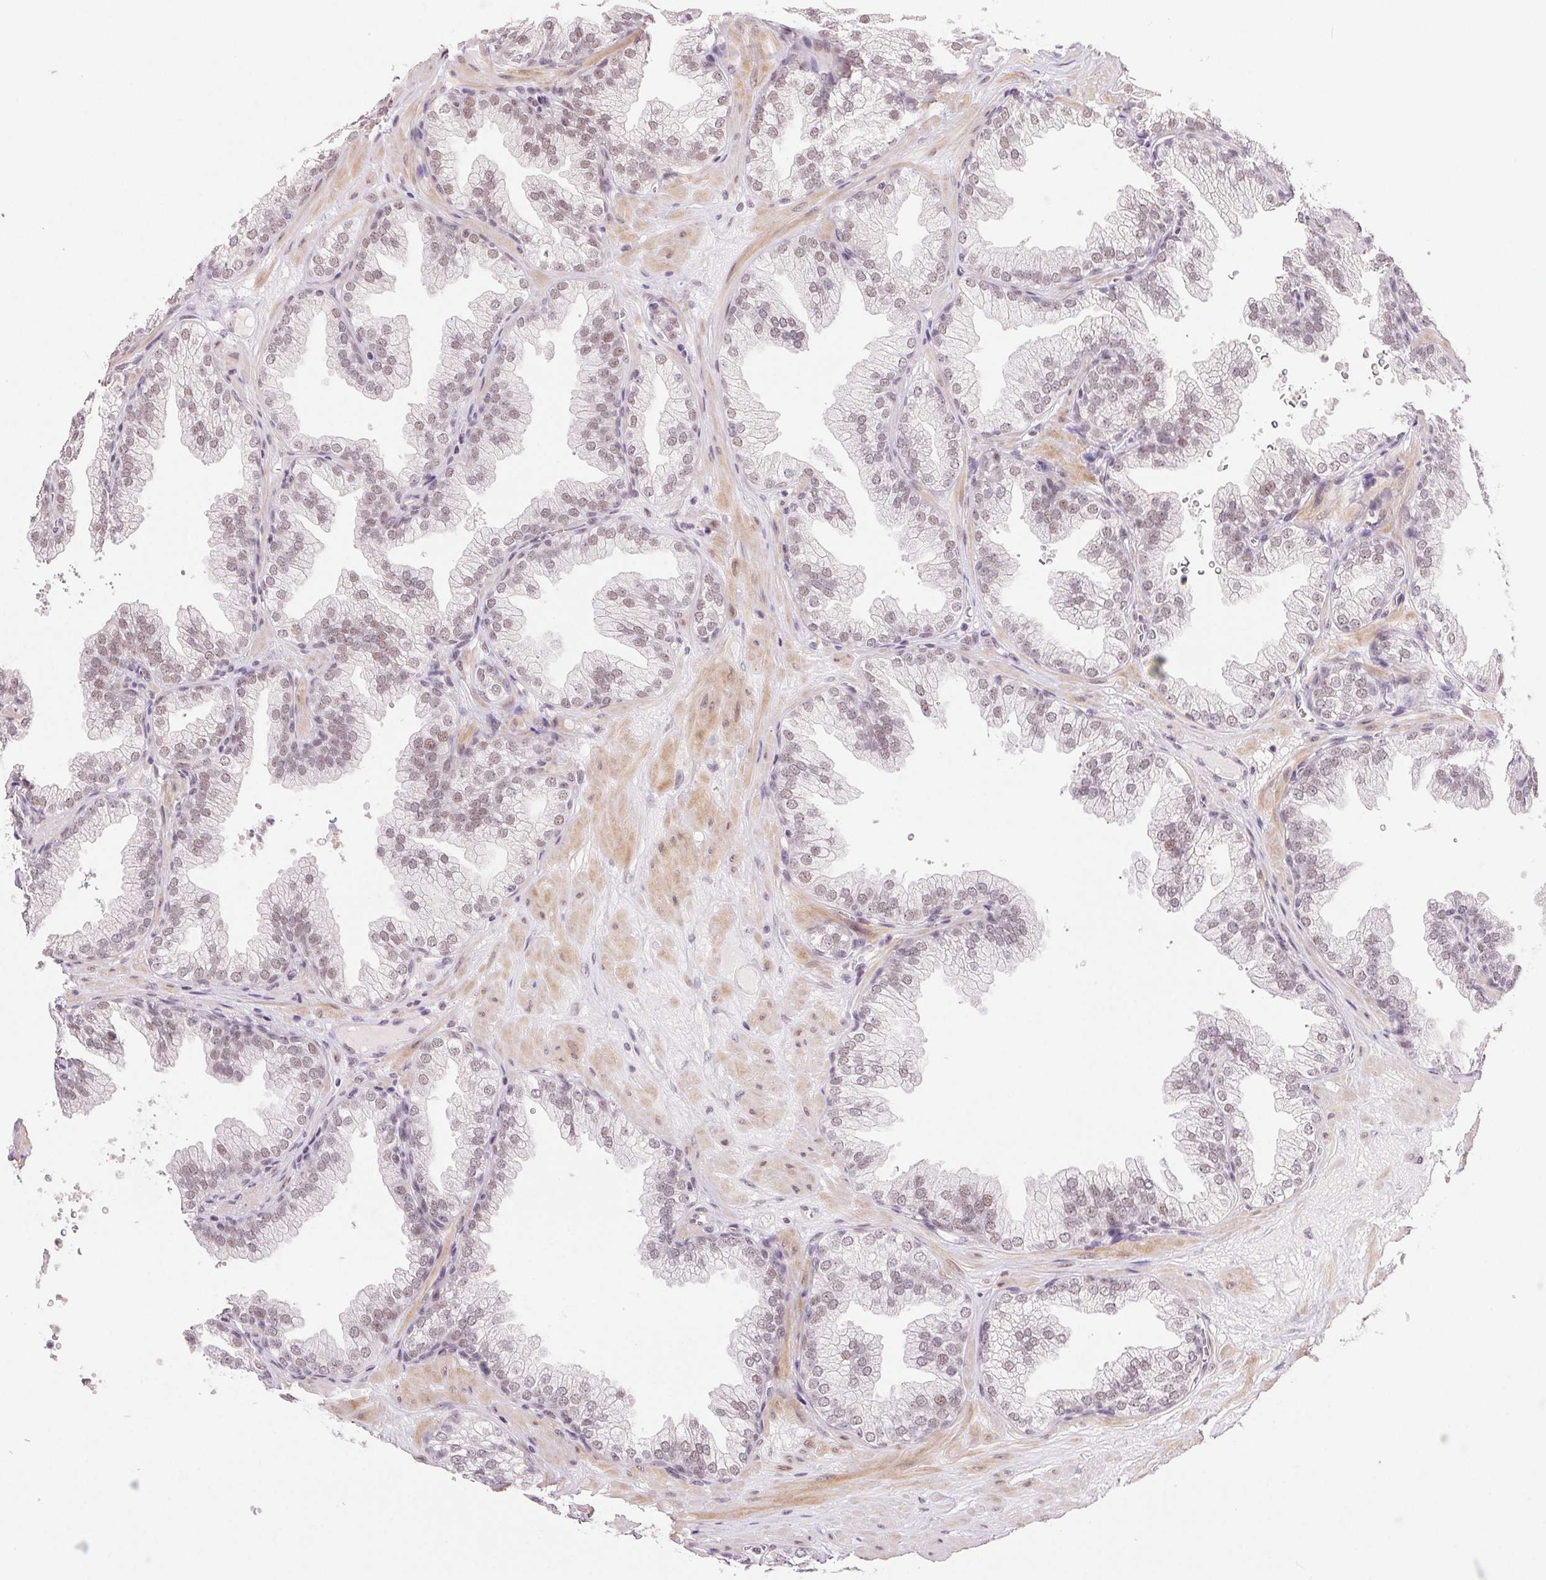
{"staining": {"intensity": "weak", "quantity": "25%-75%", "location": "nuclear"}, "tissue": "prostate", "cell_type": "Glandular cells", "image_type": "normal", "snomed": [{"axis": "morphology", "description": "Normal tissue, NOS"}, {"axis": "topography", "description": "Prostate"}], "caption": "The immunohistochemical stain shows weak nuclear positivity in glandular cells of normal prostate. (DAB (3,3'-diaminobenzidine) = brown stain, brightfield microscopy at high magnification).", "gene": "PRPF18", "patient": {"sex": "male", "age": 37}}